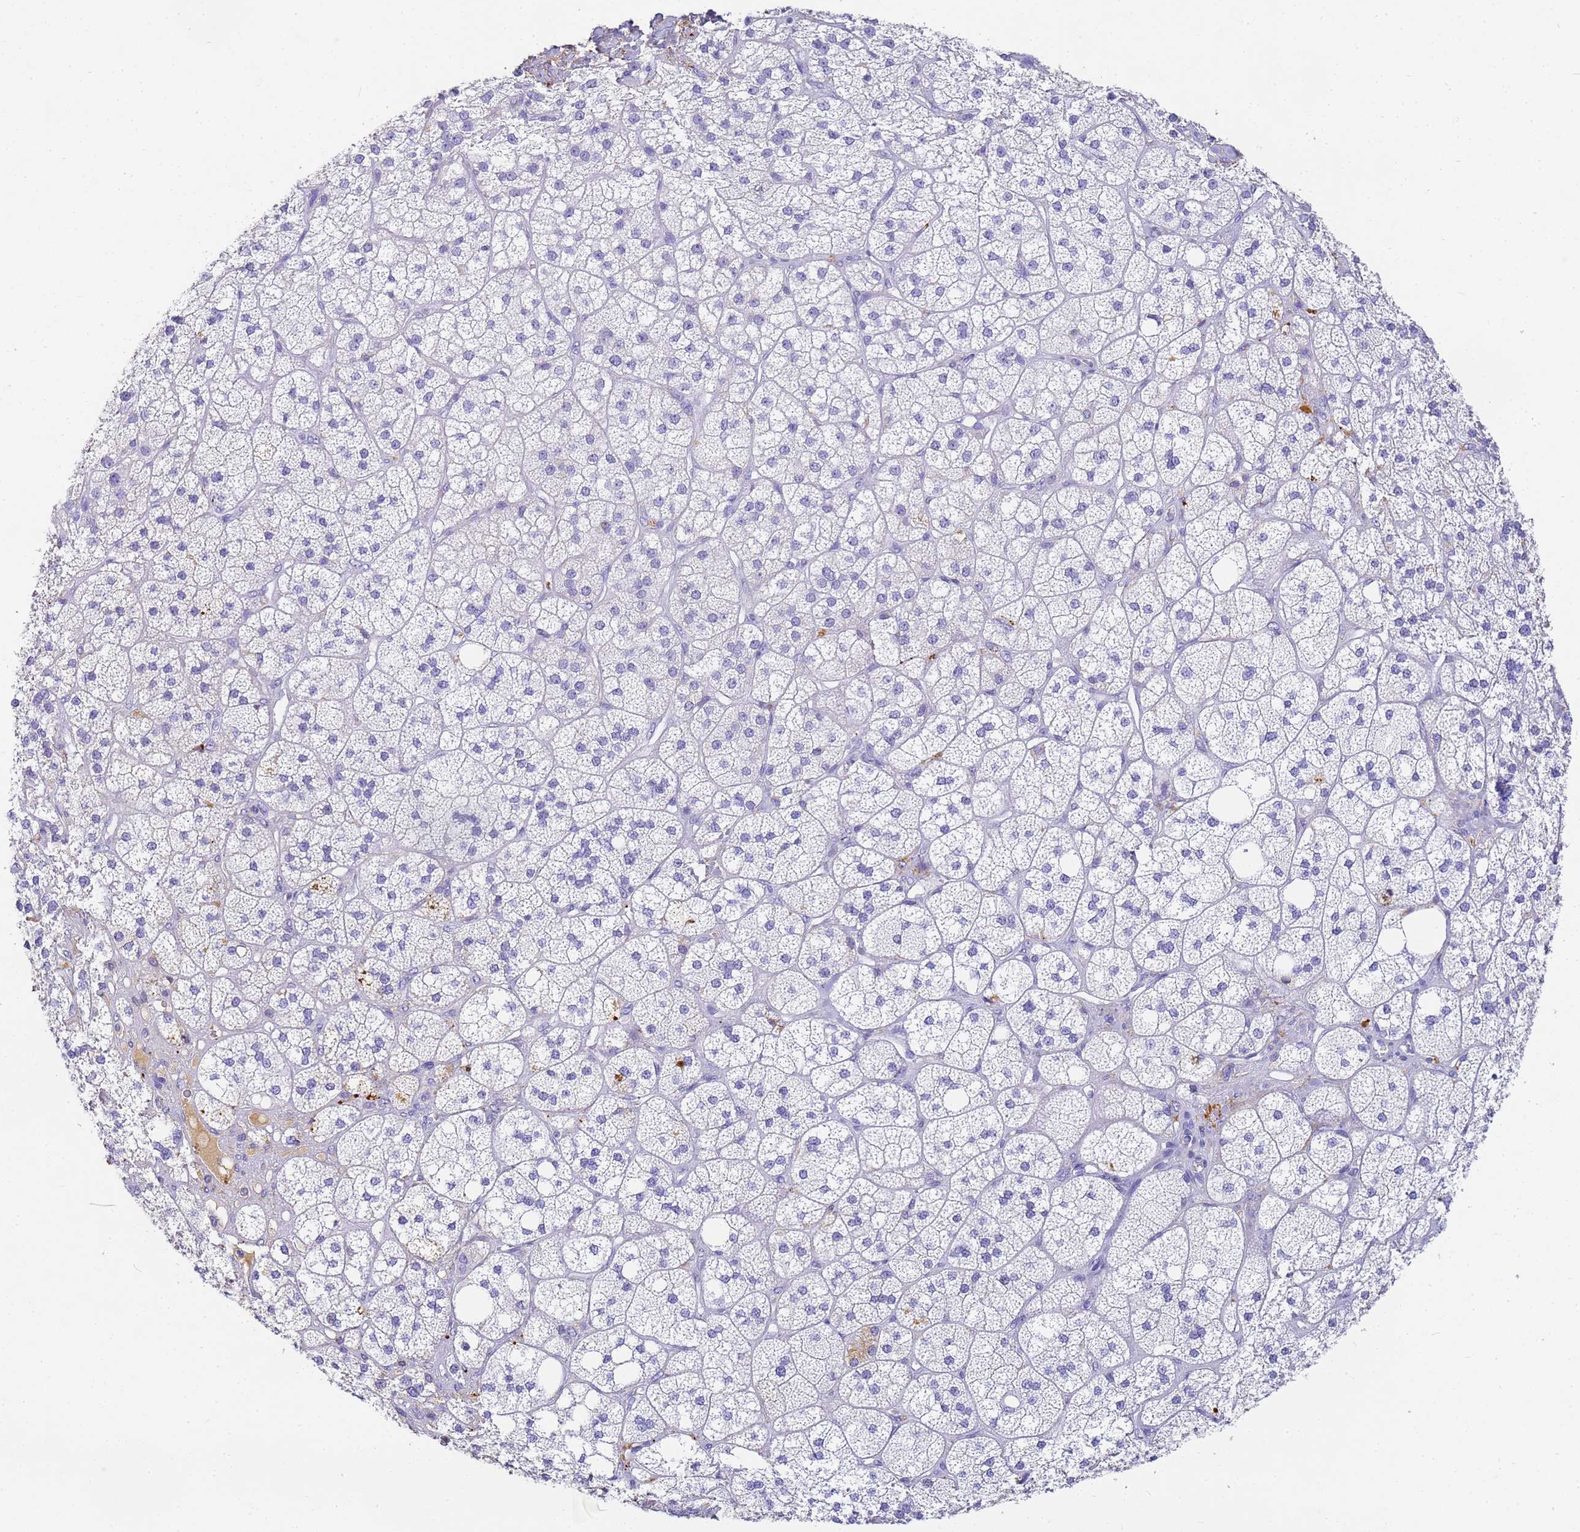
{"staining": {"intensity": "moderate", "quantity": "<25%", "location": "cytoplasmic/membranous"}, "tissue": "adrenal gland", "cell_type": "Glandular cells", "image_type": "normal", "snomed": [{"axis": "morphology", "description": "Normal tissue, NOS"}, {"axis": "topography", "description": "Adrenal gland"}], "caption": "Immunohistochemistry photomicrograph of benign human adrenal gland stained for a protein (brown), which shows low levels of moderate cytoplasmic/membranous positivity in about <25% of glandular cells.", "gene": "CFHR1", "patient": {"sex": "male", "age": 61}}